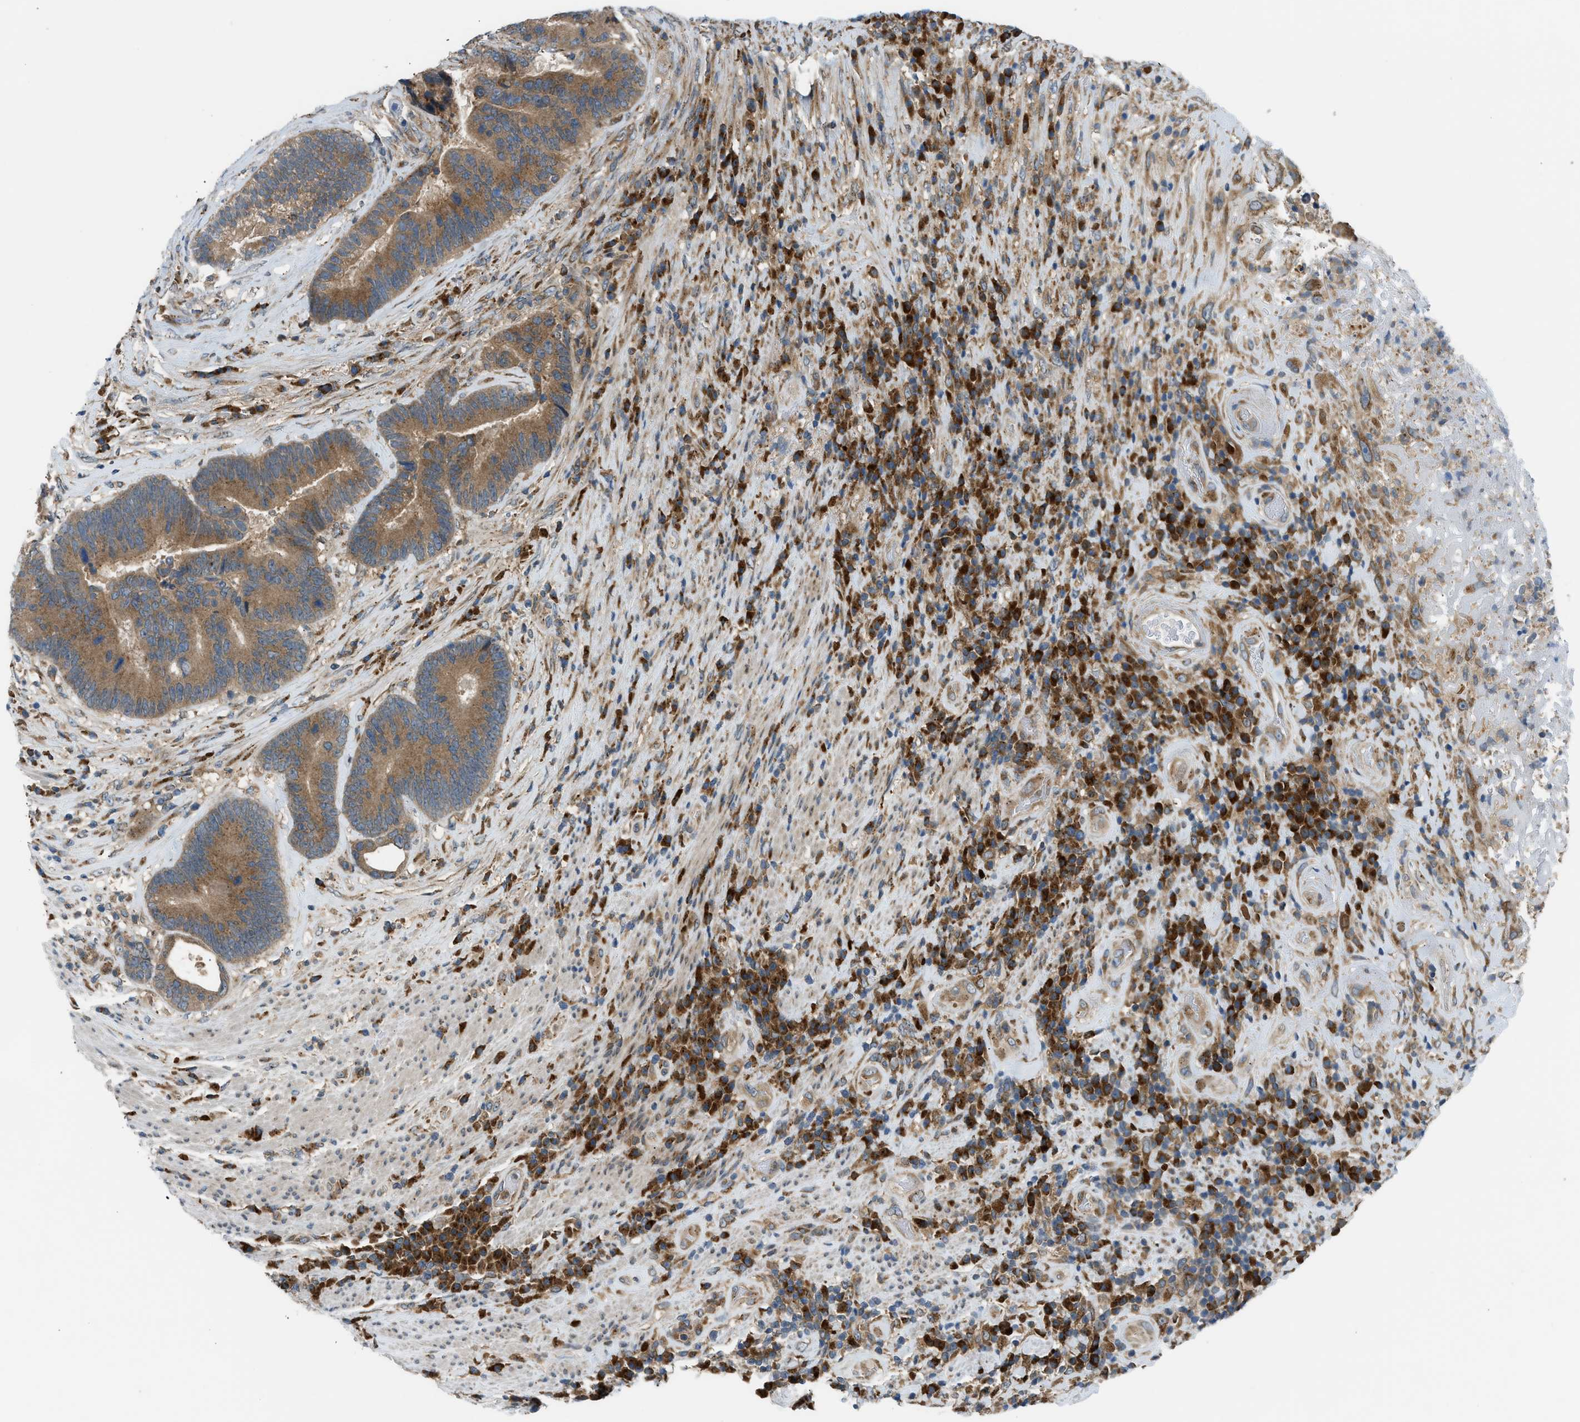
{"staining": {"intensity": "moderate", "quantity": ">75%", "location": "cytoplasmic/membranous"}, "tissue": "colorectal cancer", "cell_type": "Tumor cells", "image_type": "cancer", "snomed": [{"axis": "morphology", "description": "Adenocarcinoma, NOS"}, {"axis": "topography", "description": "Rectum"}], "caption": "Colorectal cancer (adenocarcinoma) stained with immunohistochemistry demonstrates moderate cytoplasmic/membranous positivity in approximately >75% of tumor cells. The protein of interest is stained brown, and the nuclei are stained in blue (DAB (3,3'-diaminobenzidine) IHC with brightfield microscopy, high magnification).", "gene": "EDARADD", "patient": {"sex": "female", "age": 89}}